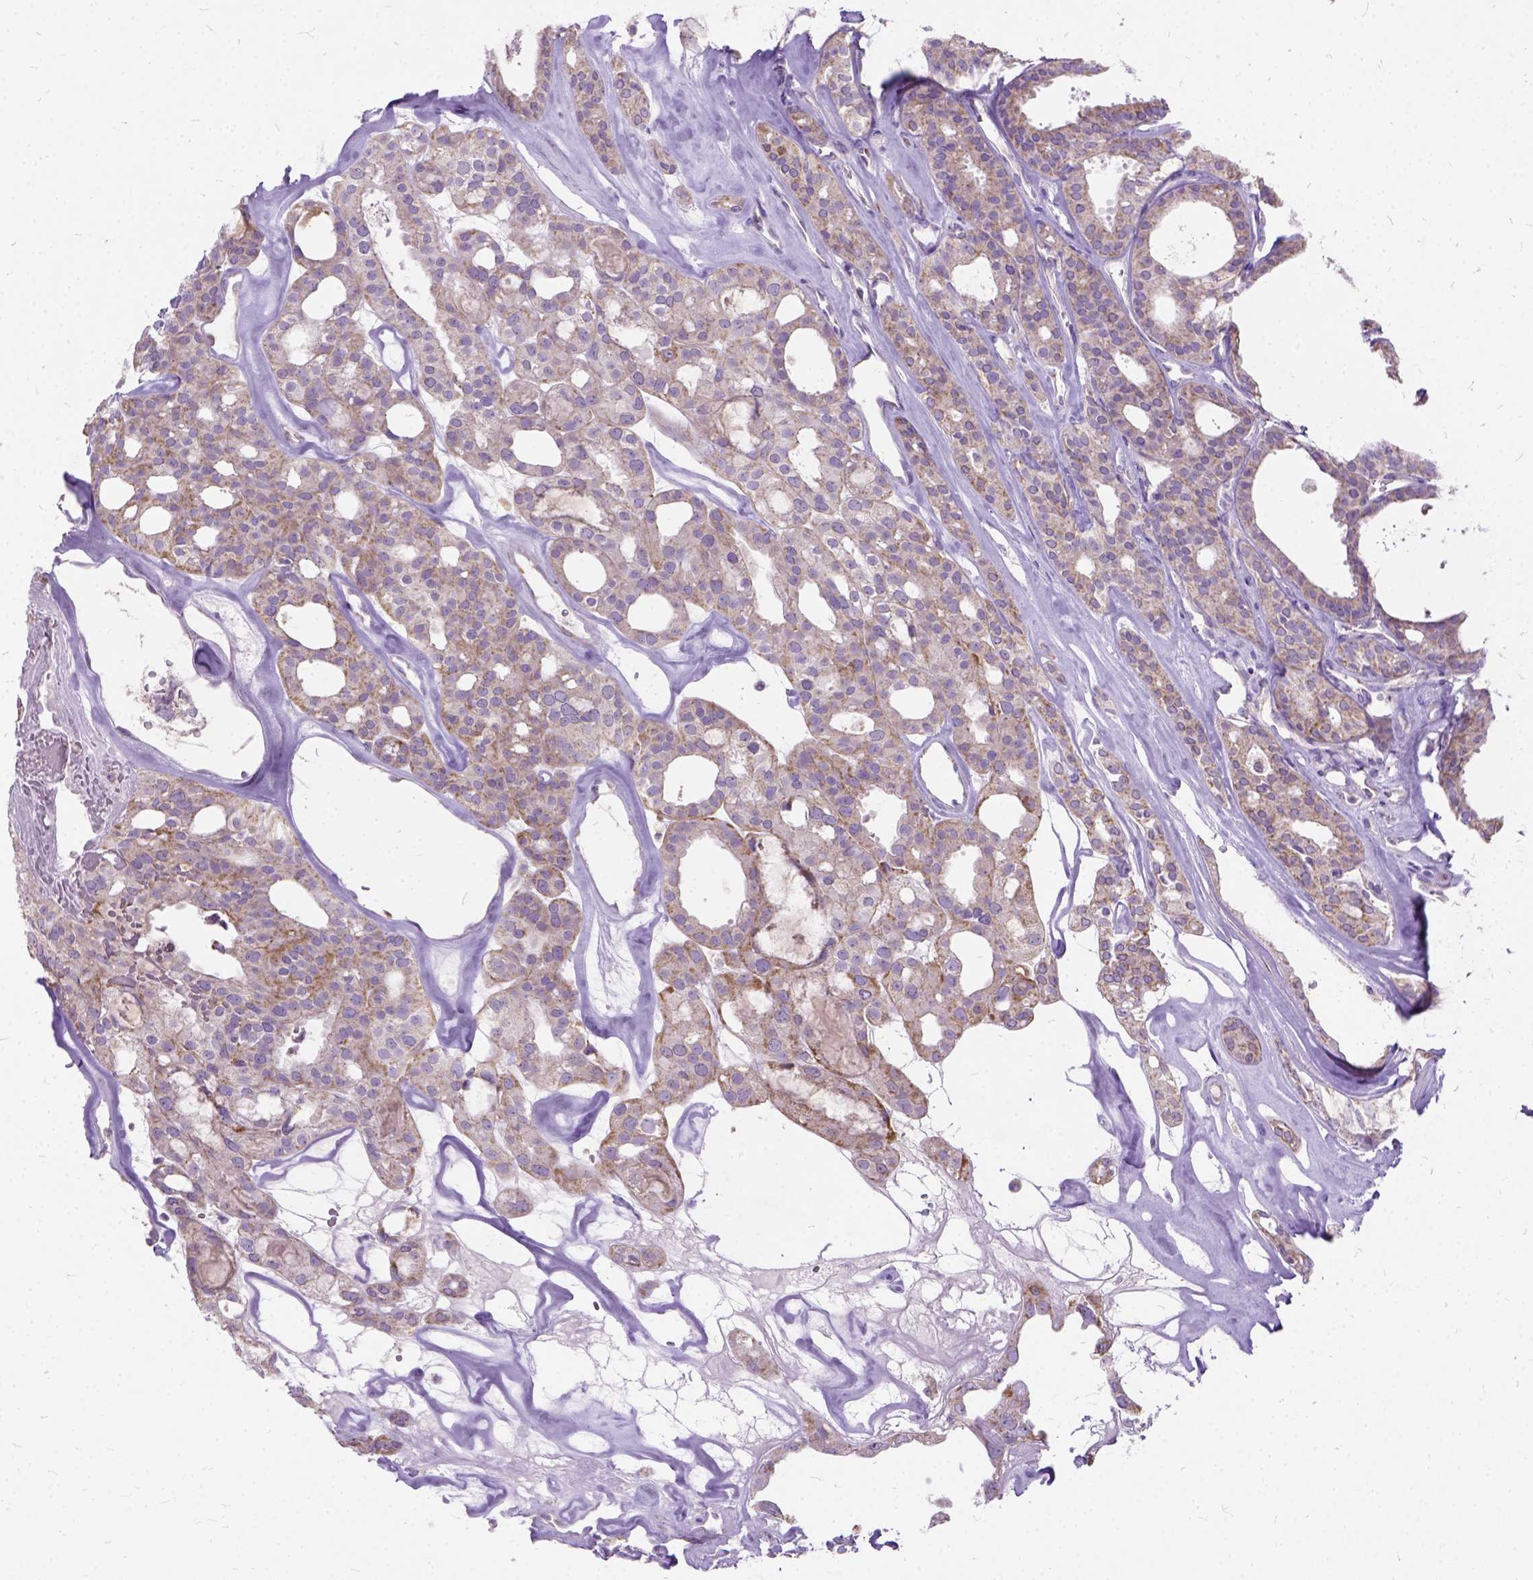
{"staining": {"intensity": "weak", "quantity": ">75%", "location": "cytoplasmic/membranous"}, "tissue": "thyroid cancer", "cell_type": "Tumor cells", "image_type": "cancer", "snomed": [{"axis": "morphology", "description": "Follicular adenoma carcinoma, NOS"}, {"axis": "topography", "description": "Thyroid gland"}], "caption": "Thyroid follicular adenoma carcinoma stained with a protein marker exhibits weak staining in tumor cells.", "gene": "CTAG2", "patient": {"sex": "male", "age": 75}}